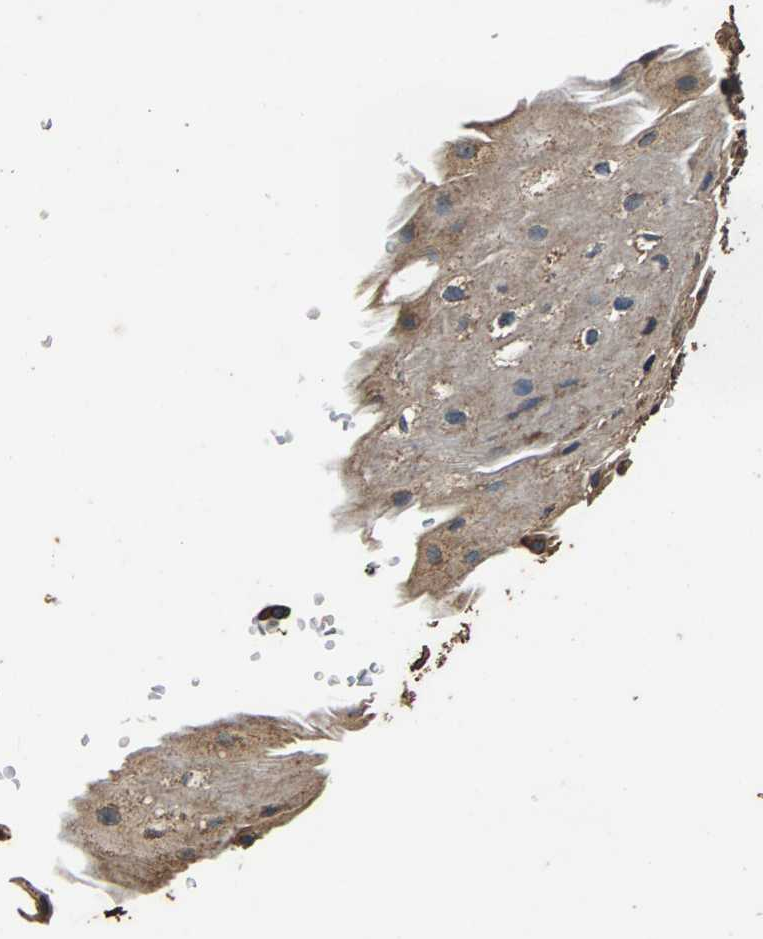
{"staining": {"intensity": "weak", "quantity": "<25%", "location": "cytoplasmic/membranous"}, "tissue": "esophagus", "cell_type": "Squamous epithelial cells", "image_type": "normal", "snomed": [{"axis": "morphology", "description": "Normal tissue, NOS"}, {"axis": "topography", "description": "Esophagus"}], "caption": "Protein analysis of normal esophagus exhibits no significant staining in squamous epithelial cells. (DAB IHC, high magnification).", "gene": "MRPL27", "patient": {"sex": "male", "age": 48}}